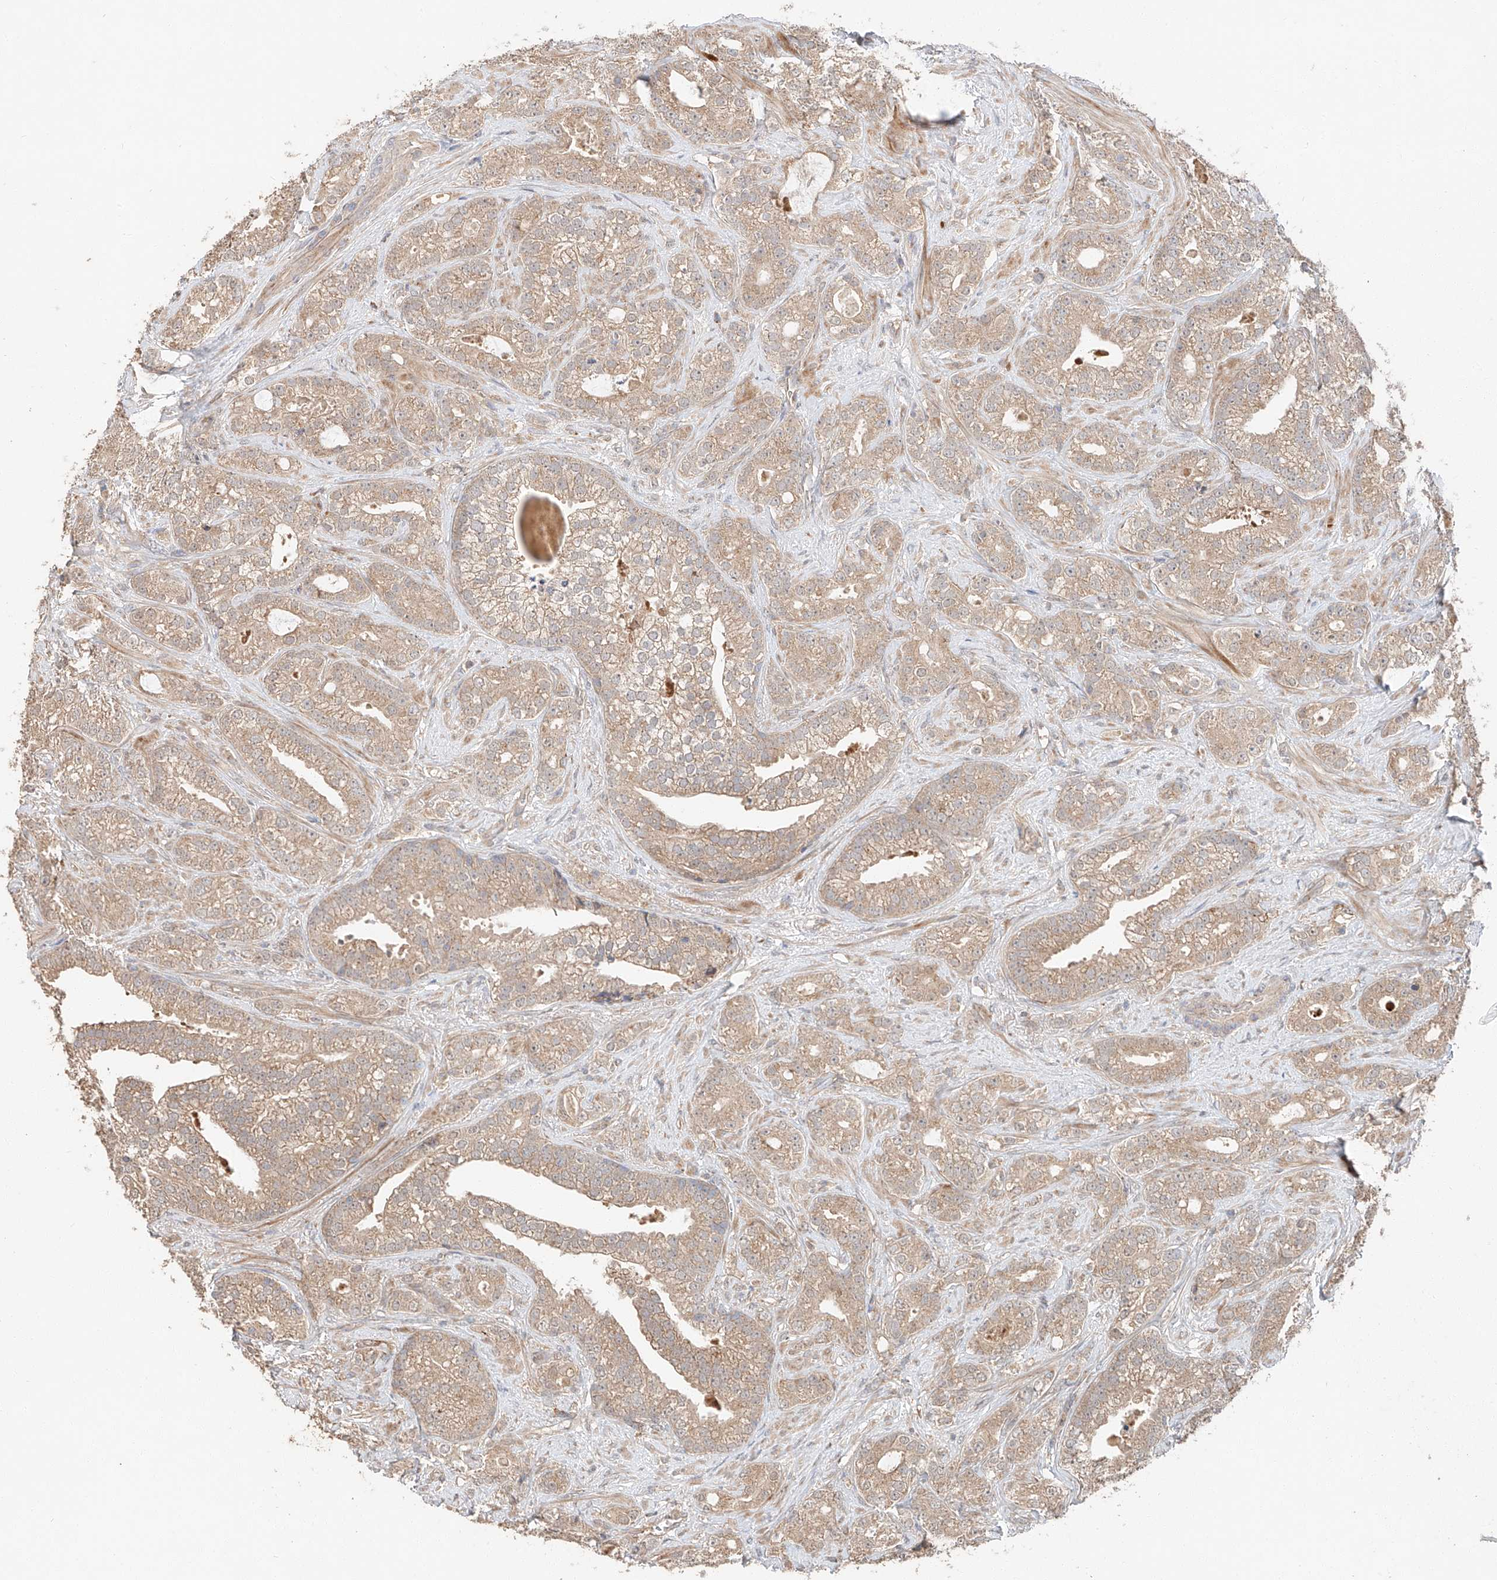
{"staining": {"intensity": "moderate", "quantity": ">75%", "location": "cytoplasmic/membranous"}, "tissue": "prostate cancer", "cell_type": "Tumor cells", "image_type": "cancer", "snomed": [{"axis": "morphology", "description": "Adenocarcinoma, High grade"}, {"axis": "topography", "description": "Prostate and seminal vesicle, NOS"}], "caption": "DAB immunohistochemical staining of prostate cancer (high-grade adenocarcinoma) reveals moderate cytoplasmic/membranous protein positivity in approximately >75% of tumor cells.", "gene": "XPNPEP1", "patient": {"sex": "male", "age": 67}}